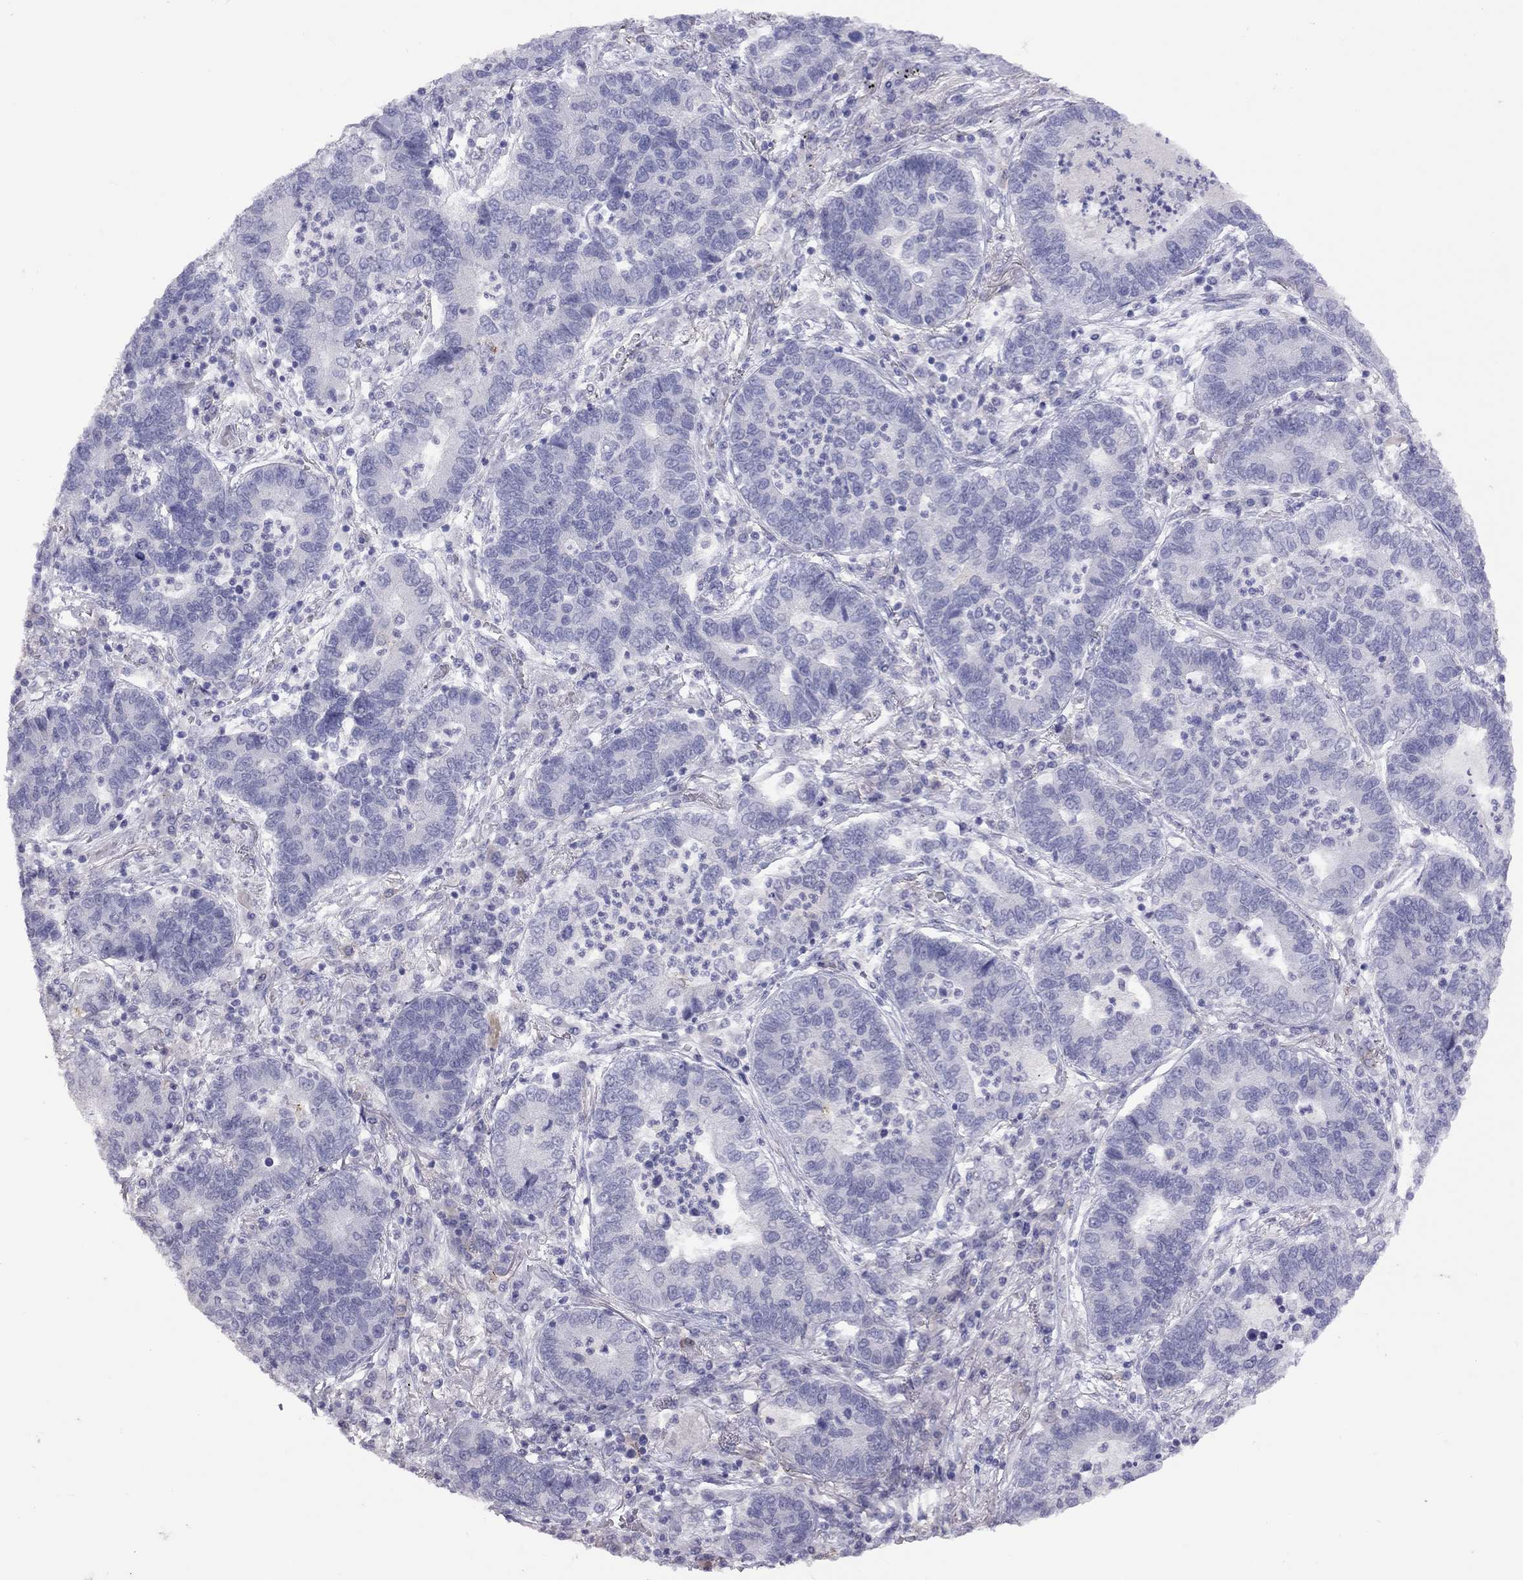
{"staining": {"intensity": "negative", "quantity": "none", "location": "none"}, "tissue": "lung cancer", "cell_type": "Tumor cells", "image_type": "cancer", "snomed": [{"axis": "morphology", "description": "Adenocarcinoma, NOS"}, {"axis": "topography", "description": "Lung"}], "caption": "DAB (3,3'-diaminobenzidine) immunohistochemical staining of human lung adenocarcinoma displays no significant positivity in tumor cells.", "gene": "MUC16", "patient": {"sex": "female", "age": 57}}